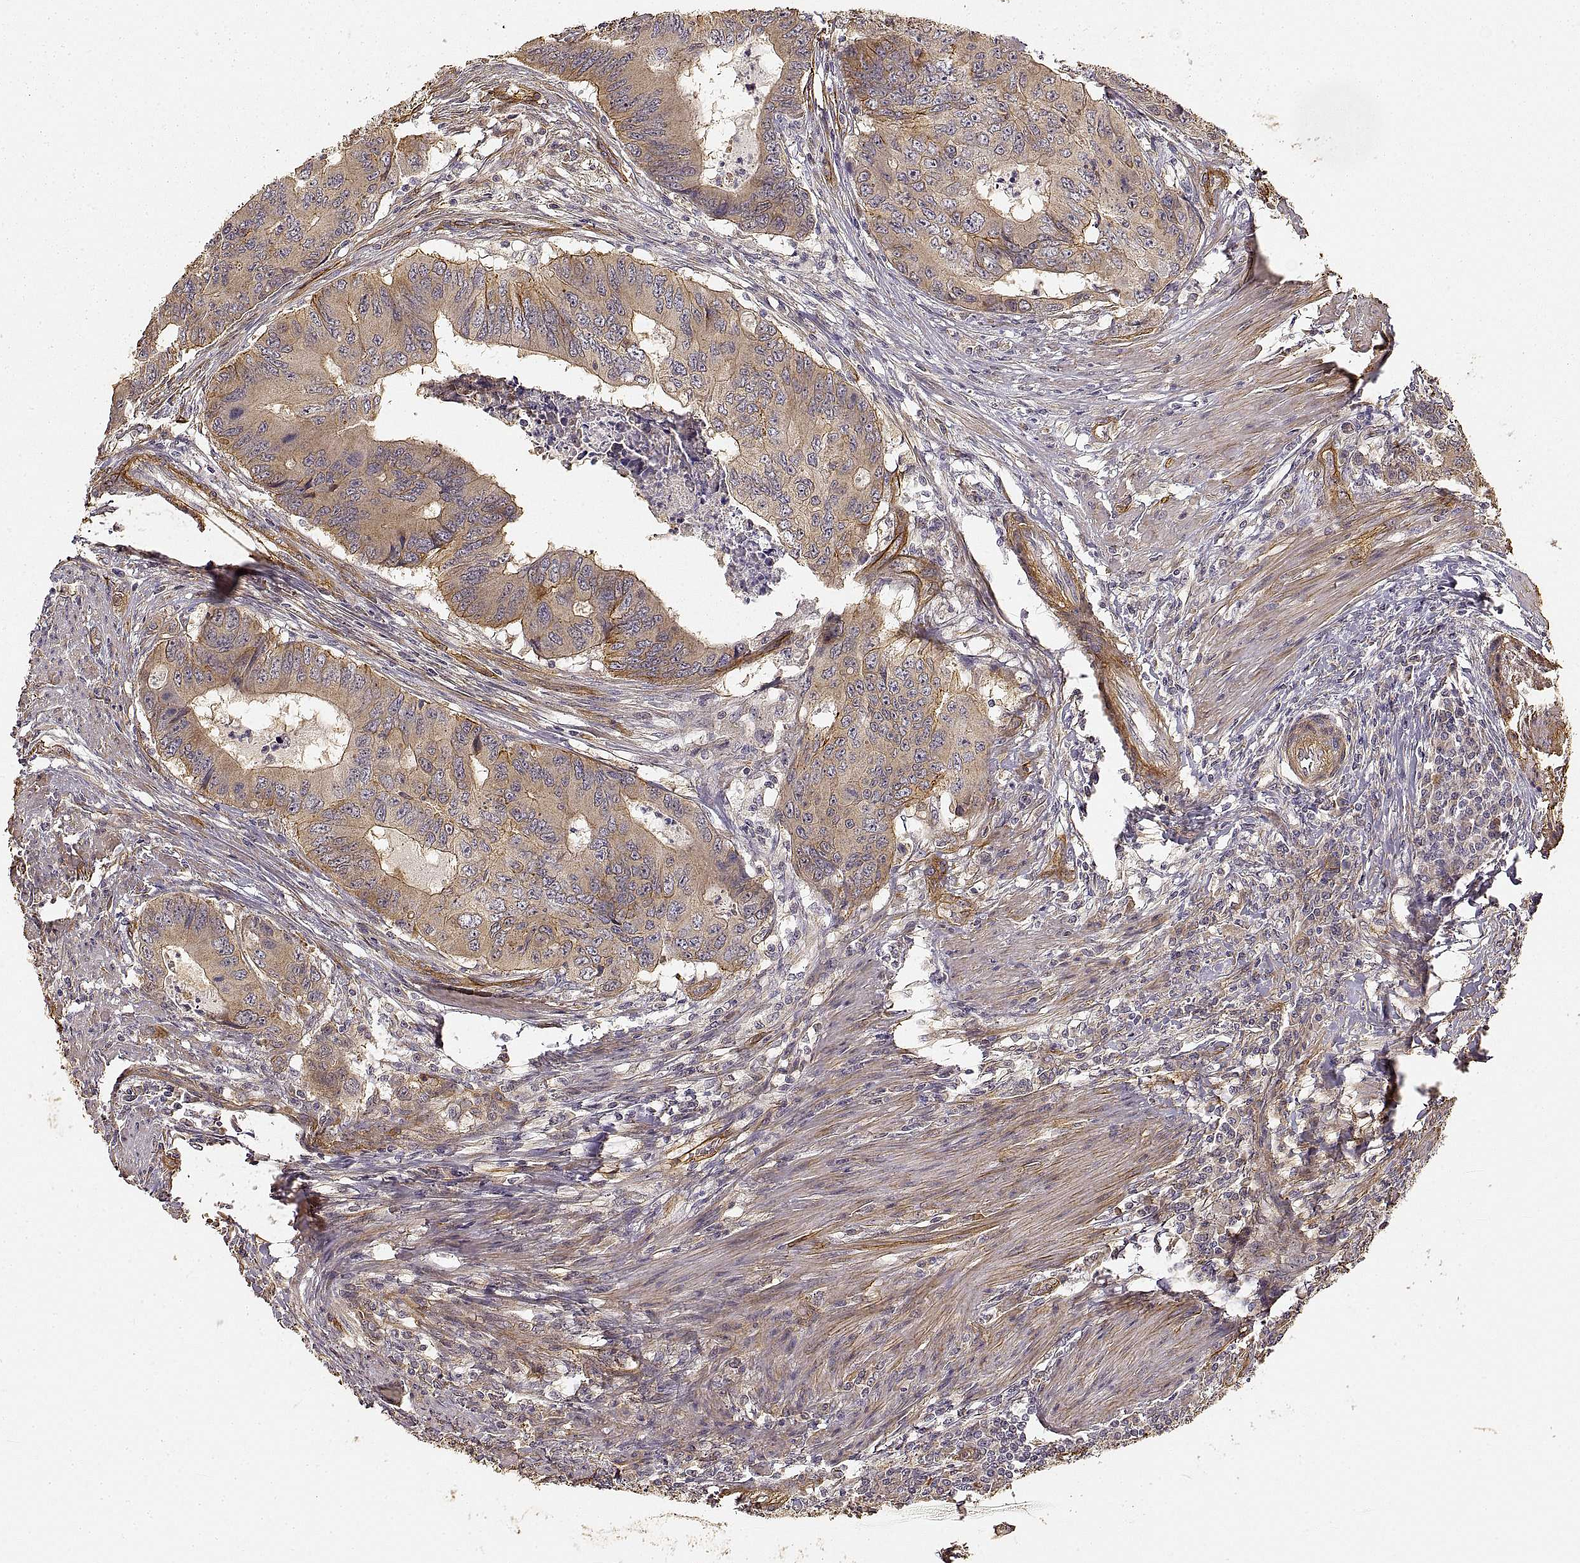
{"staining": {"intensity": "moderate", "quantity": "<25%", "location": "cytoplasmic/membranous"}, "tissue": "colorectal cancer", "cell_type": "Tumor cells", "image_type": "cancer", "snomed": [{"axis": "morphology", "description": "Adenocarcinoma, NOS"}, {"axis": "topography", "description": "Colon"}], "caption": "Immunohistochemical staining of adenocarcinoma (colorectal) exhibits low levels of moderate cytoplasmic/membranous staining in approximately <25% of tumor cells.", "gene": "LAMA4", "patient": {"sex": "male", "age": 53}}